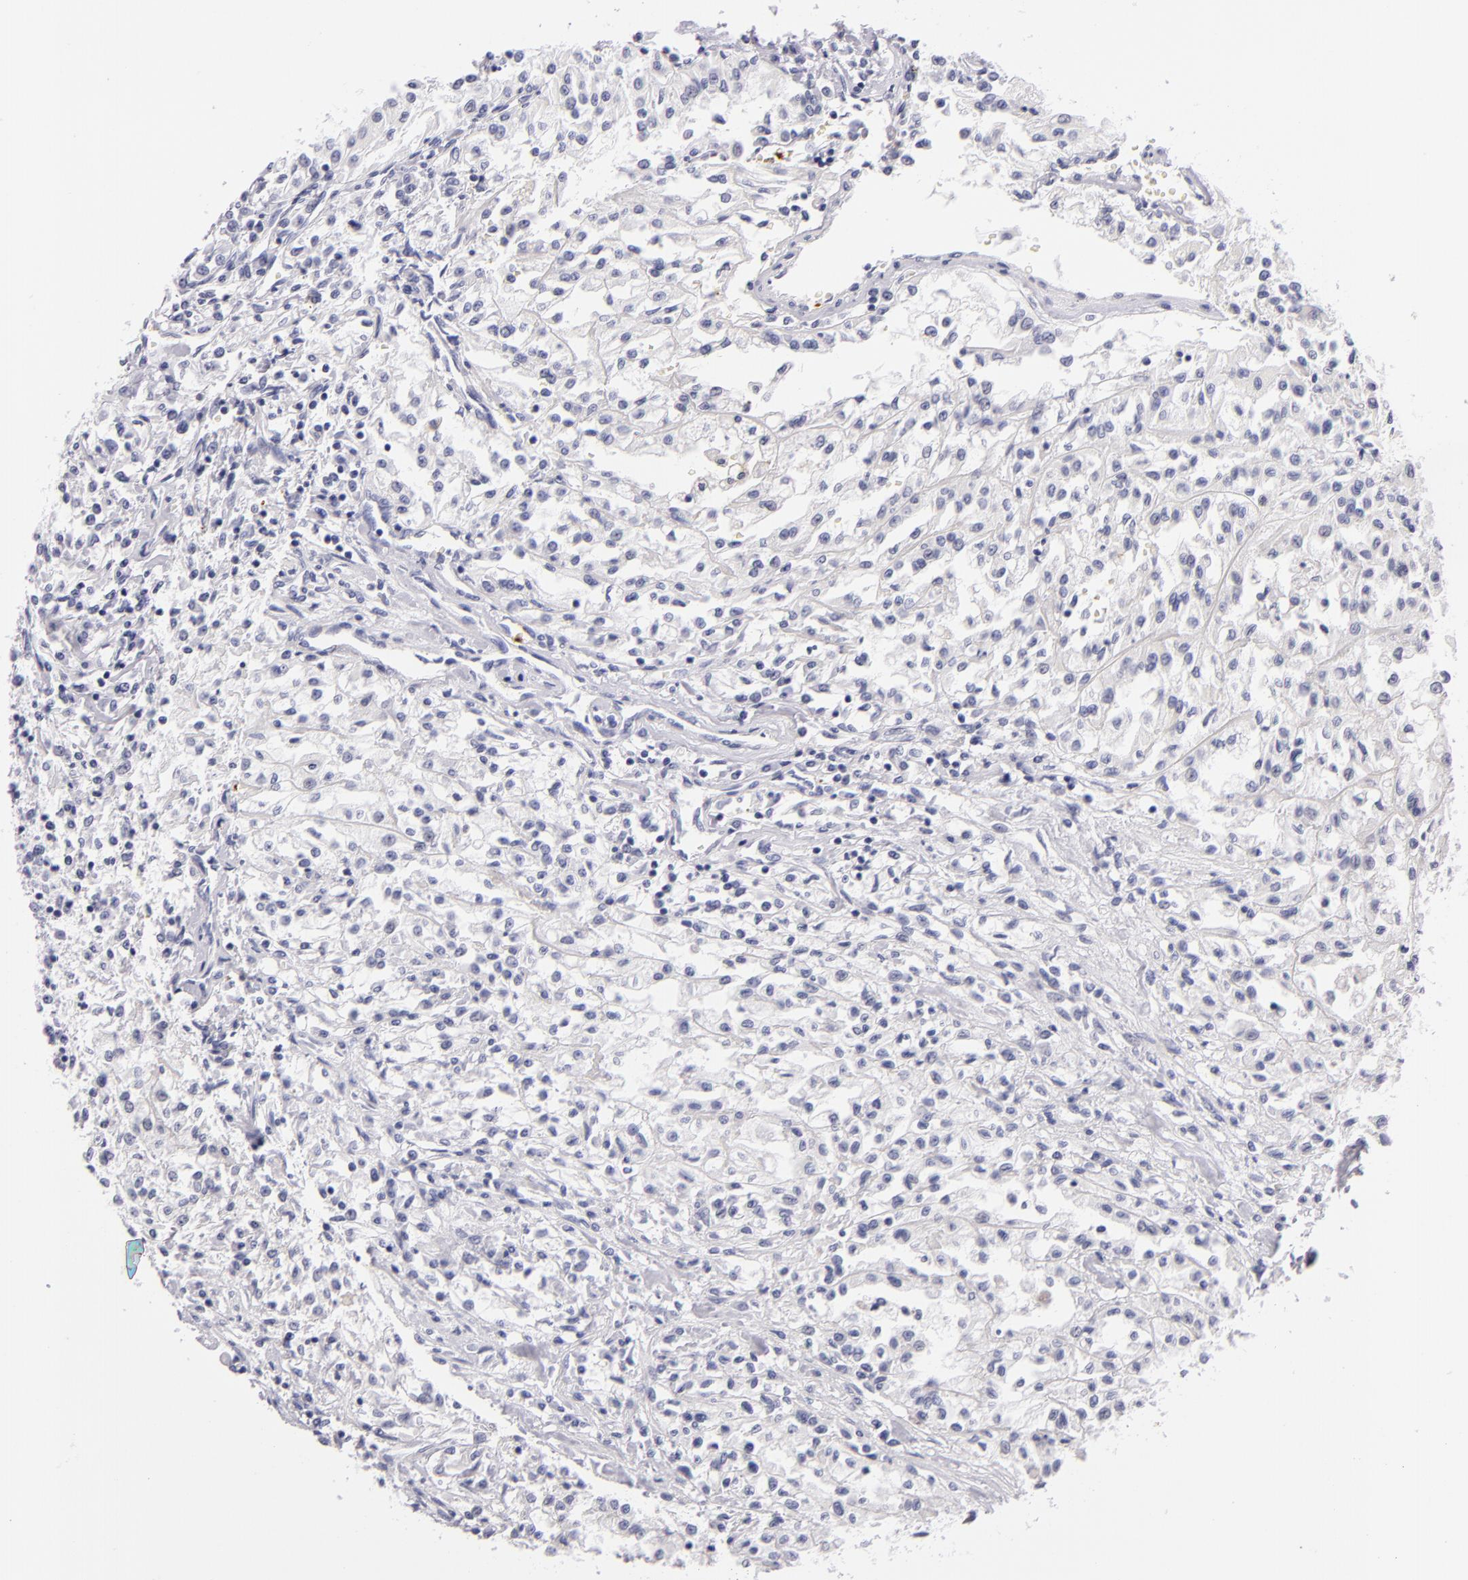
{"staining": {"intensity": "negative", "quantity": "none", "location": "none"}, "tissue": "renal cancer", "cell_type": "Tumor cells", "image_type": "cancer", "snomed": [{"axis": "morphology", "description": "Adenocarcinoma, NOS"}, {"axis": "topography", "description": "Kidney"}], "caption": "Immunohistochemistry of human renal adenocarcinoma reveals no expression in tumor cells.", "gene": "GP1BA", "patient": {"sex": "male", "age": 78}}